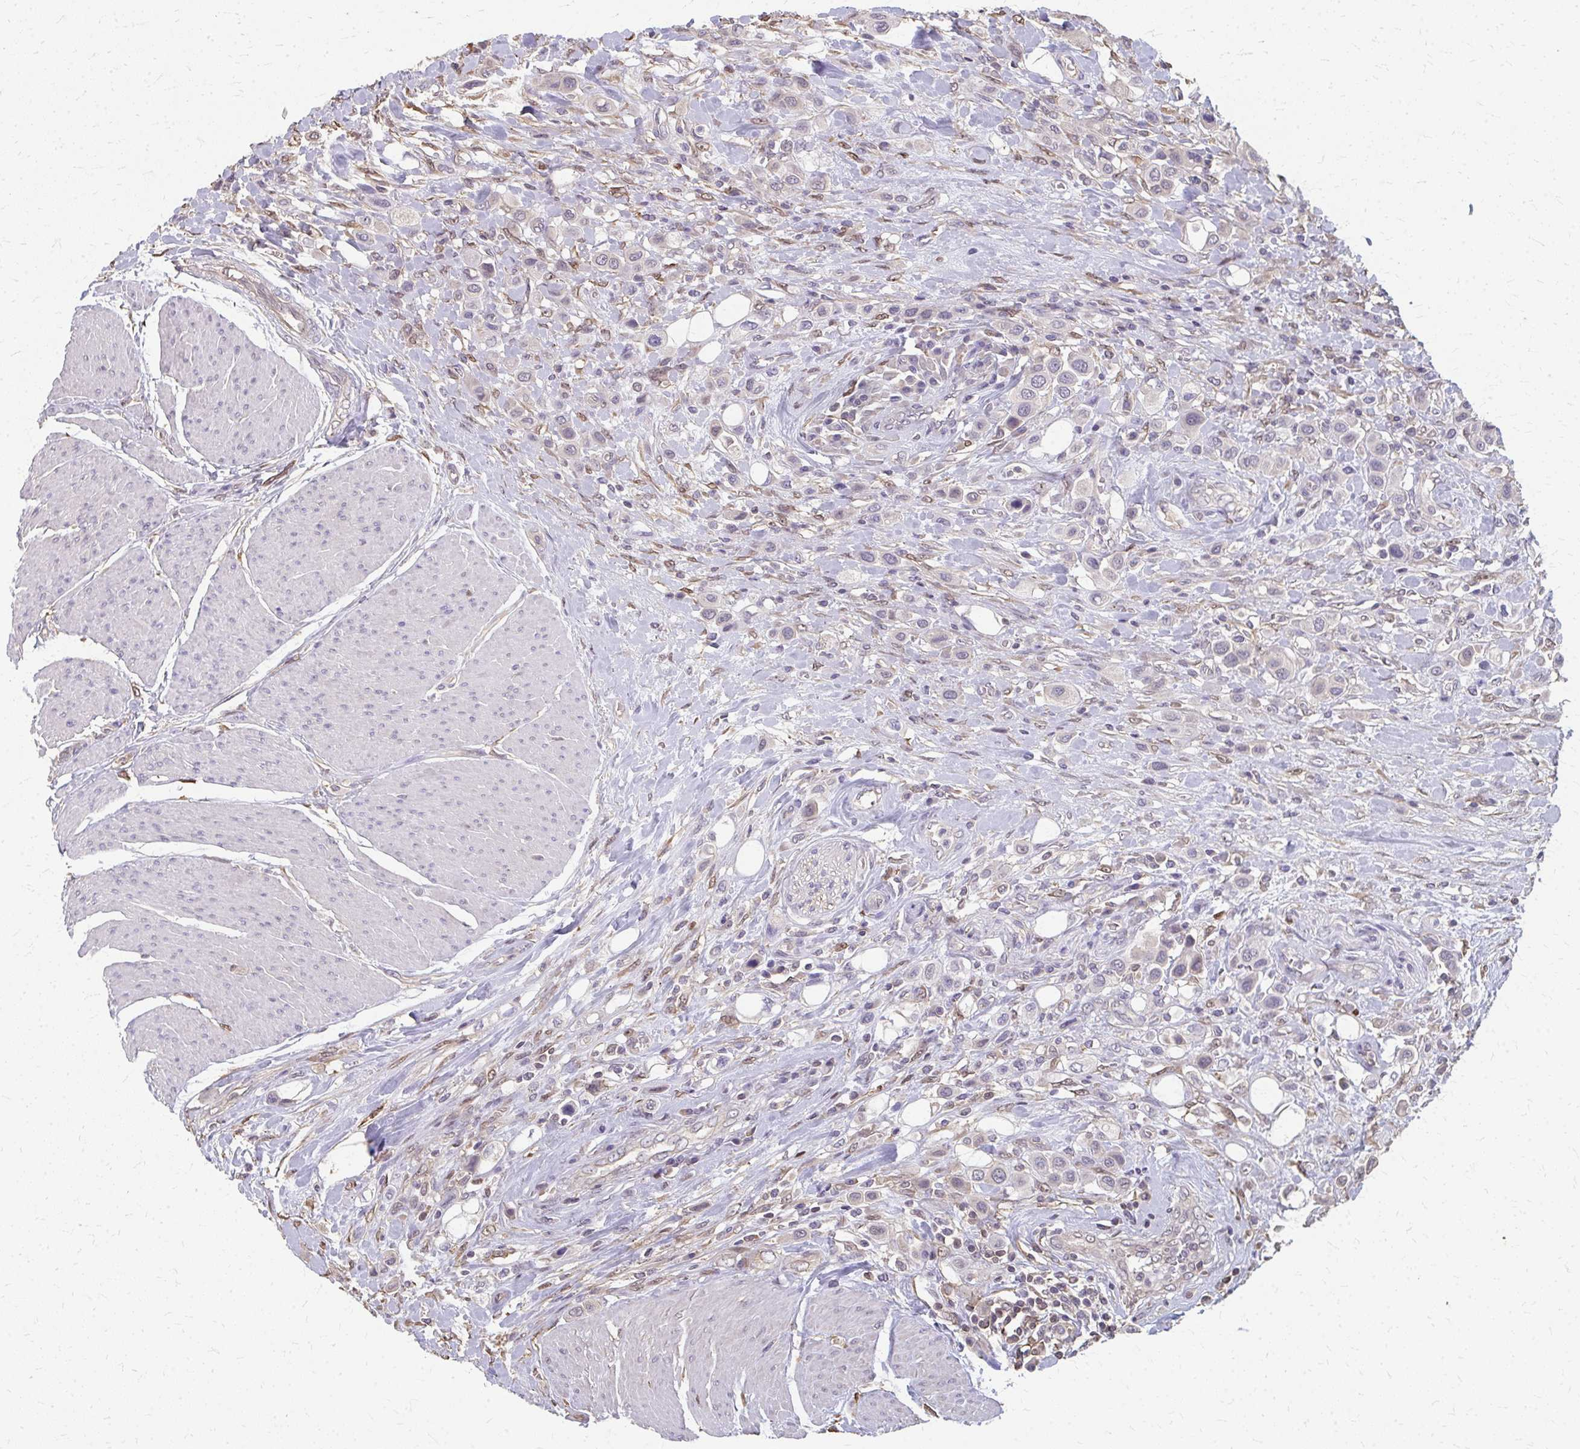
{"staining": {"intensity": "weak", "quantity": "<25%", "location": "cytoplasmic/membranous"}, "tissue": "urothelial cancer", "cell_type": "Tumor cells", "image_type": "cancer", "snomed": [{"axis": "morphology", "description": "Urothelial carcinoma, High grade"}, {"axis": "topography", "description": "Urinary bladder"}], "caption": "The photomicrograph reveals no significant expression in tumor cells of urothelial cancer. The staining is performed using DAB brown chromogen with nuclei counter-stained in using hematoxylin.", "gene": "RABGAP1L", "patient": {"sex": "male", "age": 50}}